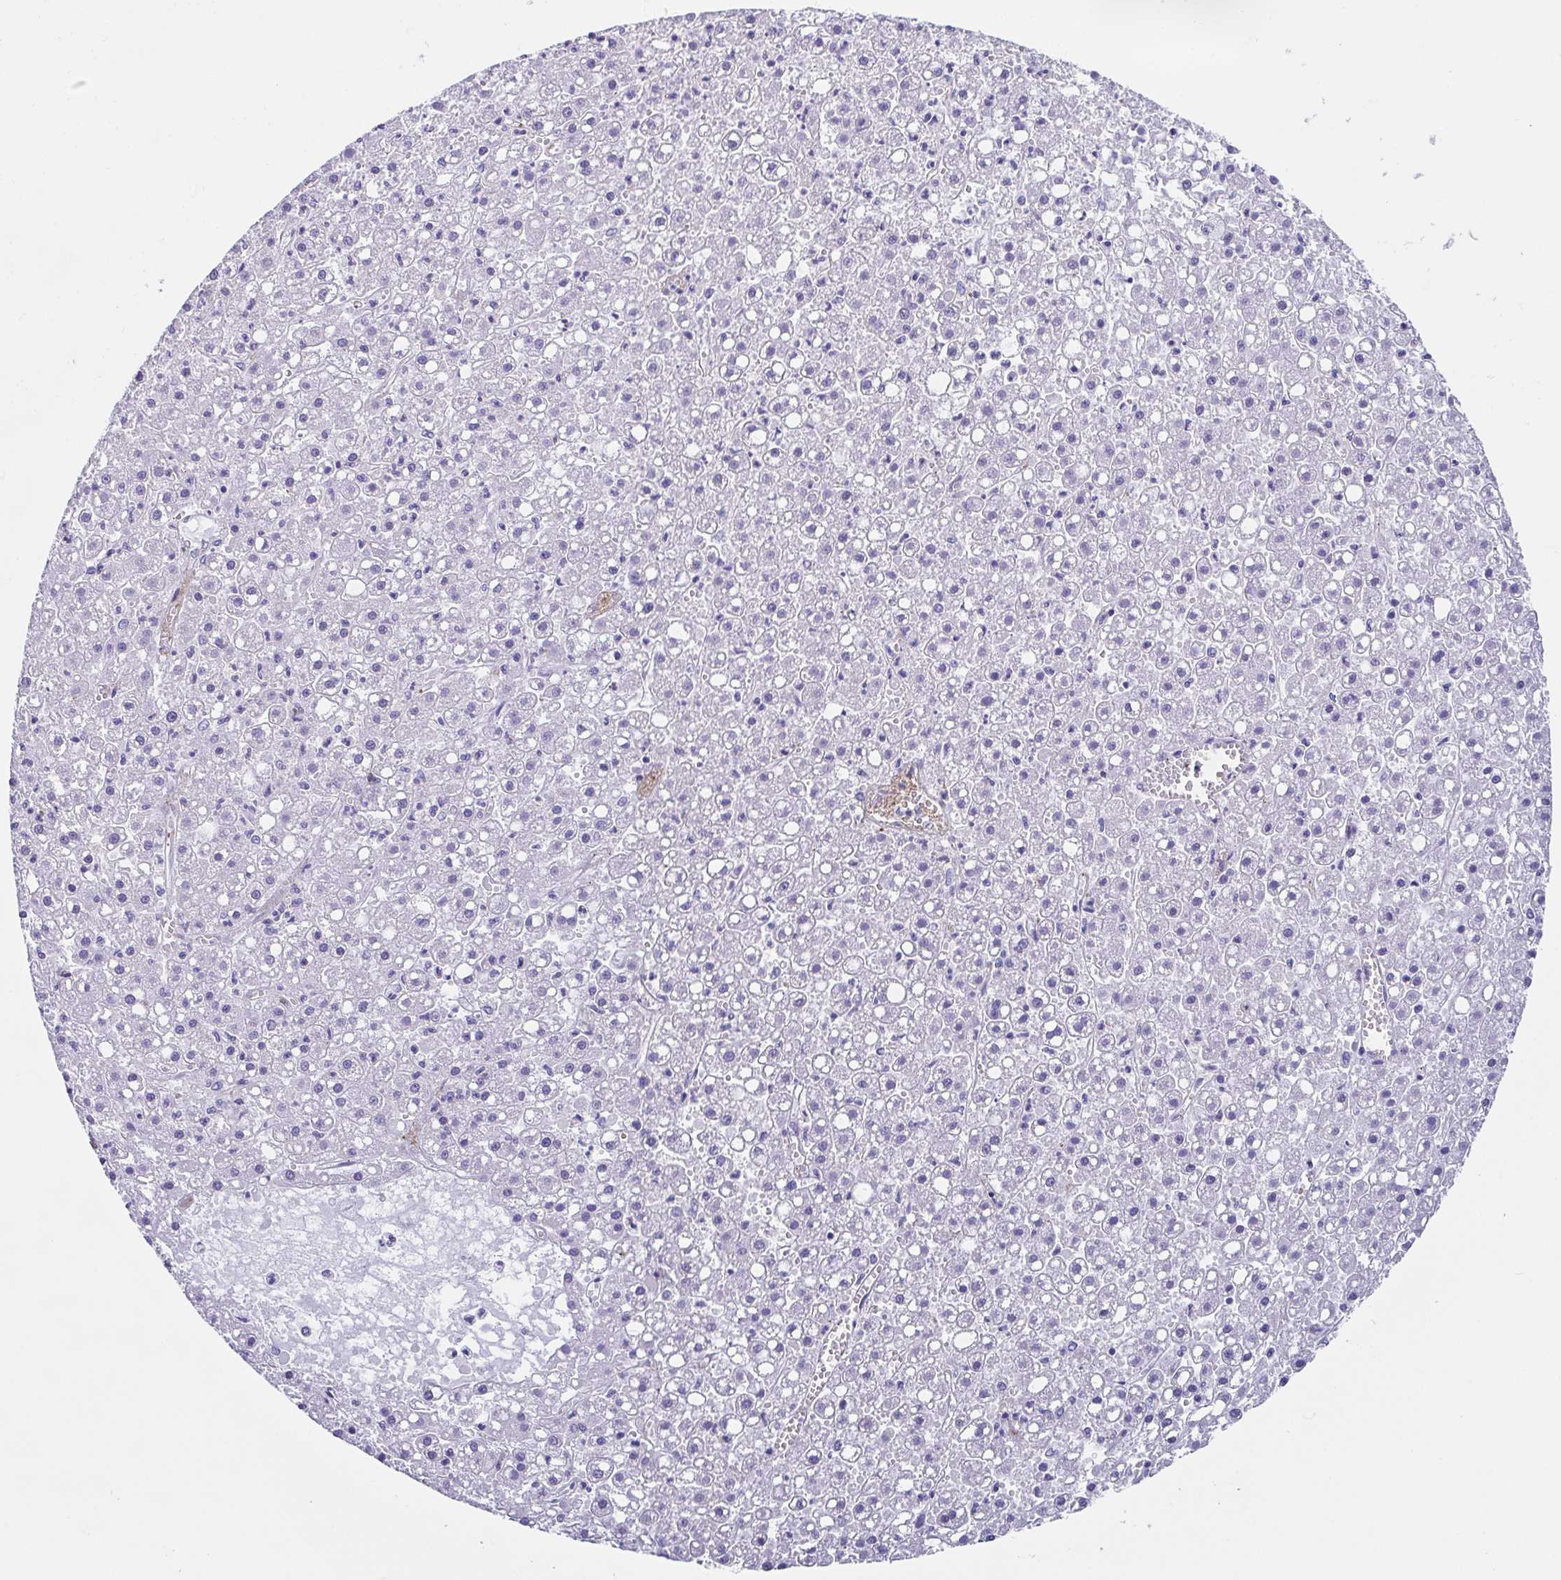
{"staining": {"intensity": "negative", "quantity": "none", "location": "none"}, "tissue": "liver cancer", "cell_type": "Tumor cells", "image_type": "cancer", "snomed": [{"axis": "morphology", "description": "Carcinoma, Hepatocellular, NOS"}, {"axis": "topography", "description": "Liver"}], "caption": "The micrograph displays no significant staining in tumor cells of hepatocellular carcinoma (liver).", "gene": "TRAM2", "patient": {"sex": "male", "age": 67}}